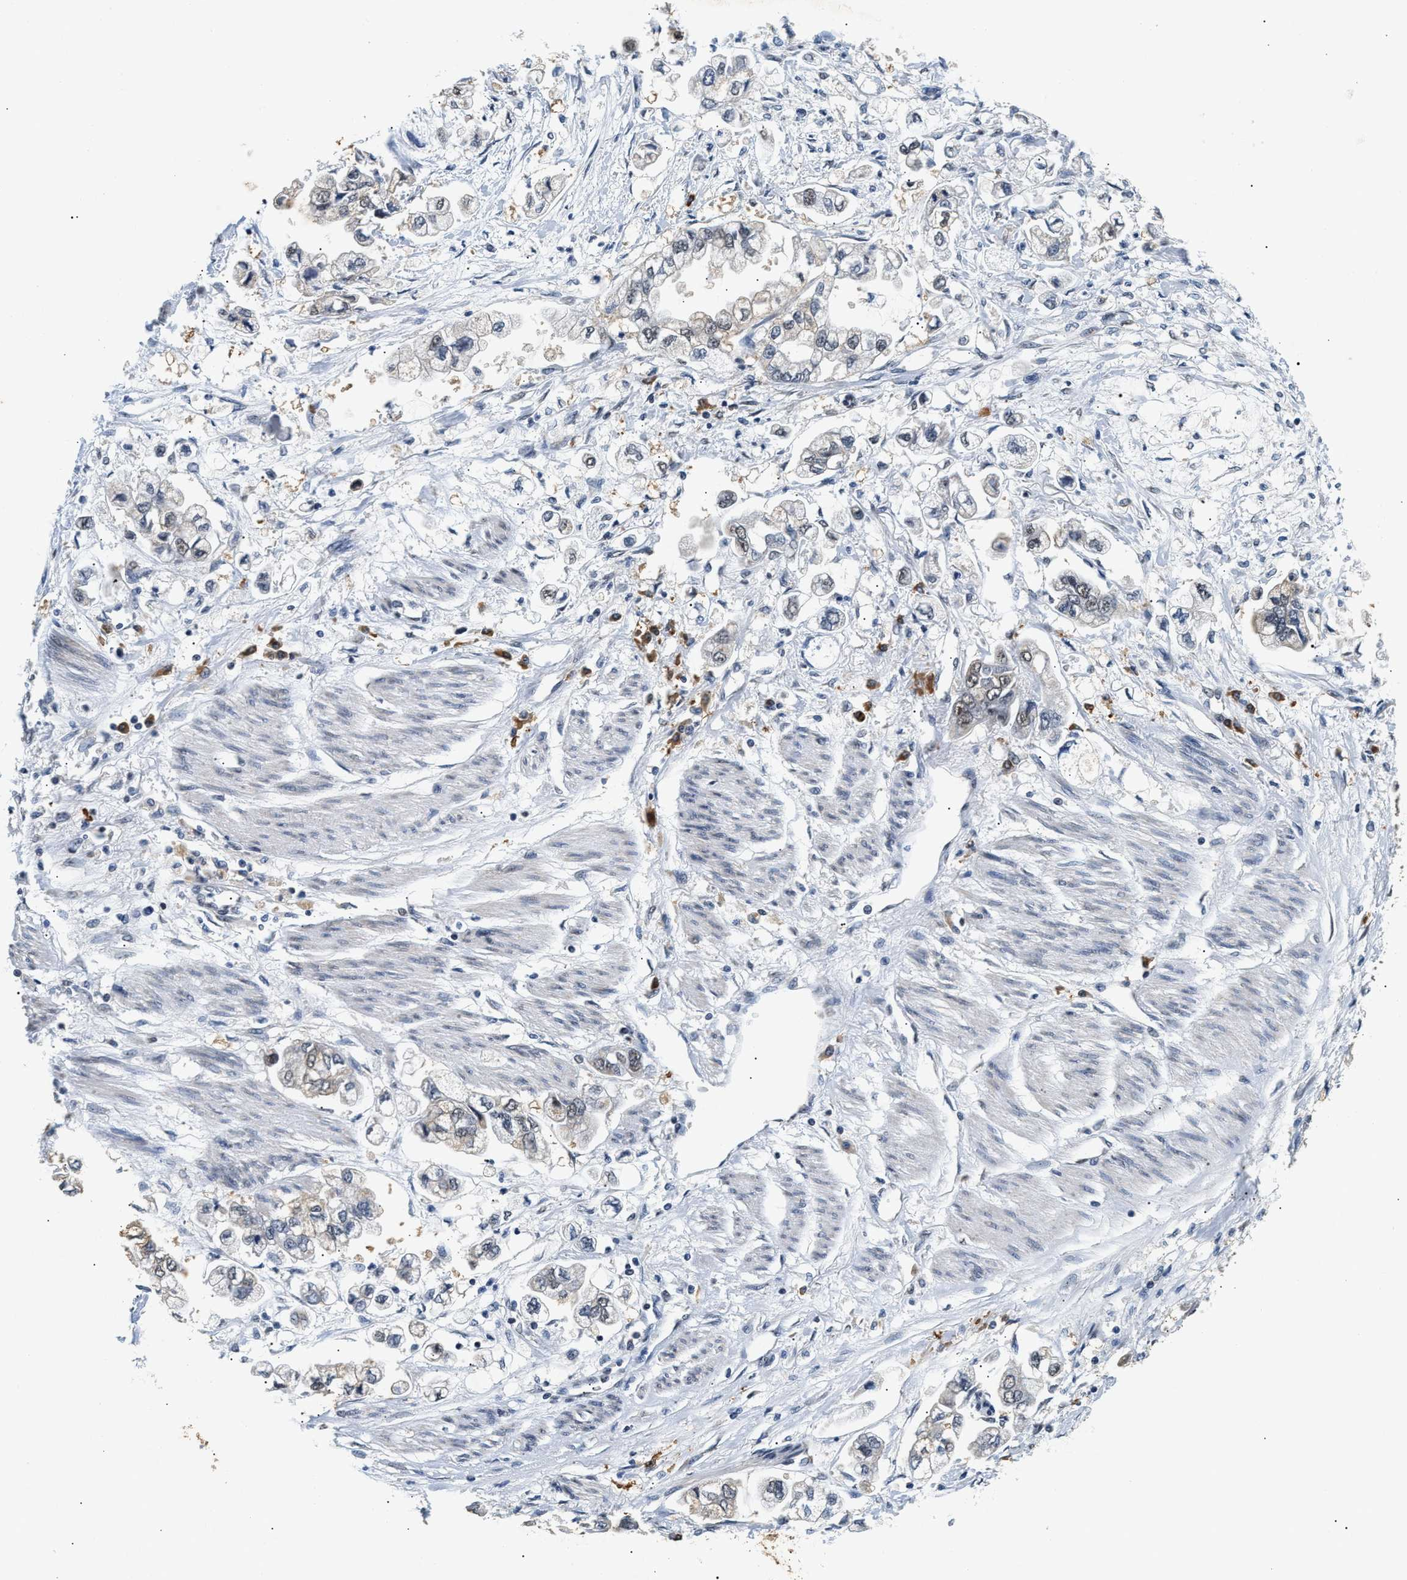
{"staining": {"intensity": "negative", "quantity": "none", "location": "none"}, "tissue": "stomach cancer", "cell_type": "Tumor cells", "image_type": "cancer", "snomed": [{"axis": "morphology", "description": "Normal tissue, NOS"}, {"axis": "morphology", "description": "Adenocarcinoma, NOS"}, {"axis": "topography", "description": "Stomach"}], "caption": "Stomach adenocarcinoma was stained to show a protein in brown. There is no significant positivity in tumor cells.", "gene": "THOC1", "patient": {"sex": "male", "age": 62}}